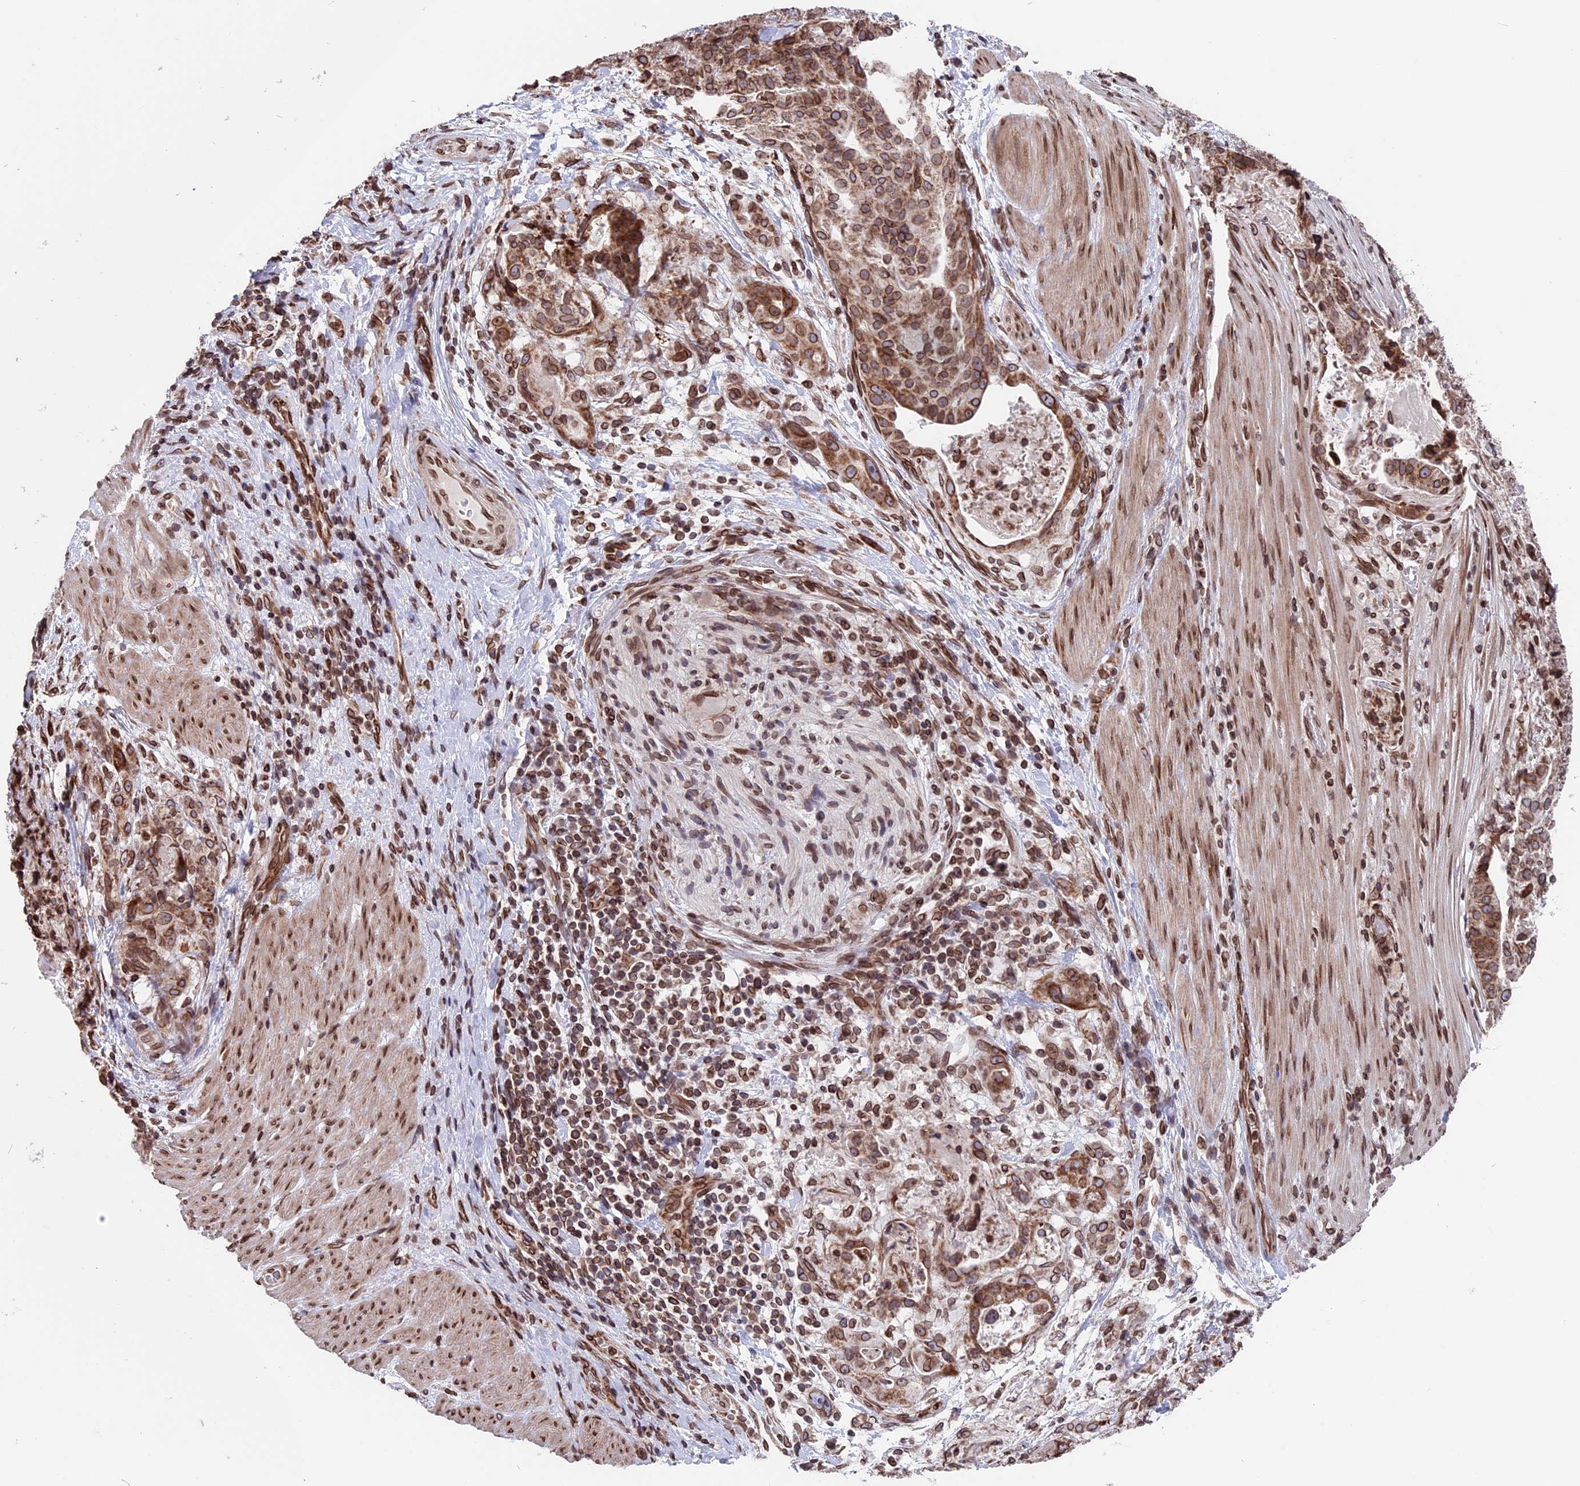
{"staining": {"intensity": "moderate", "quantity": ">75%", "location": "cytoplasmic/membranous,nuclear"}, "tissue": "stomach cancer", "cell_type": "Tumor cells", "image_type": "cancer", "snomed": [{"axis": "morphology", "description": "Adenocarcinoma, NOS"}, {"axis": "topography", "description": "Stomach"}], "caption": "A brown stain labels moderate cytoplasmic/membranous and nuclear staining of a protein in human stomach cancer (adenocarcinoma) tumor cells.", "gene": "PTCHD4", "patient": {"sex": "male", "age": 48}}